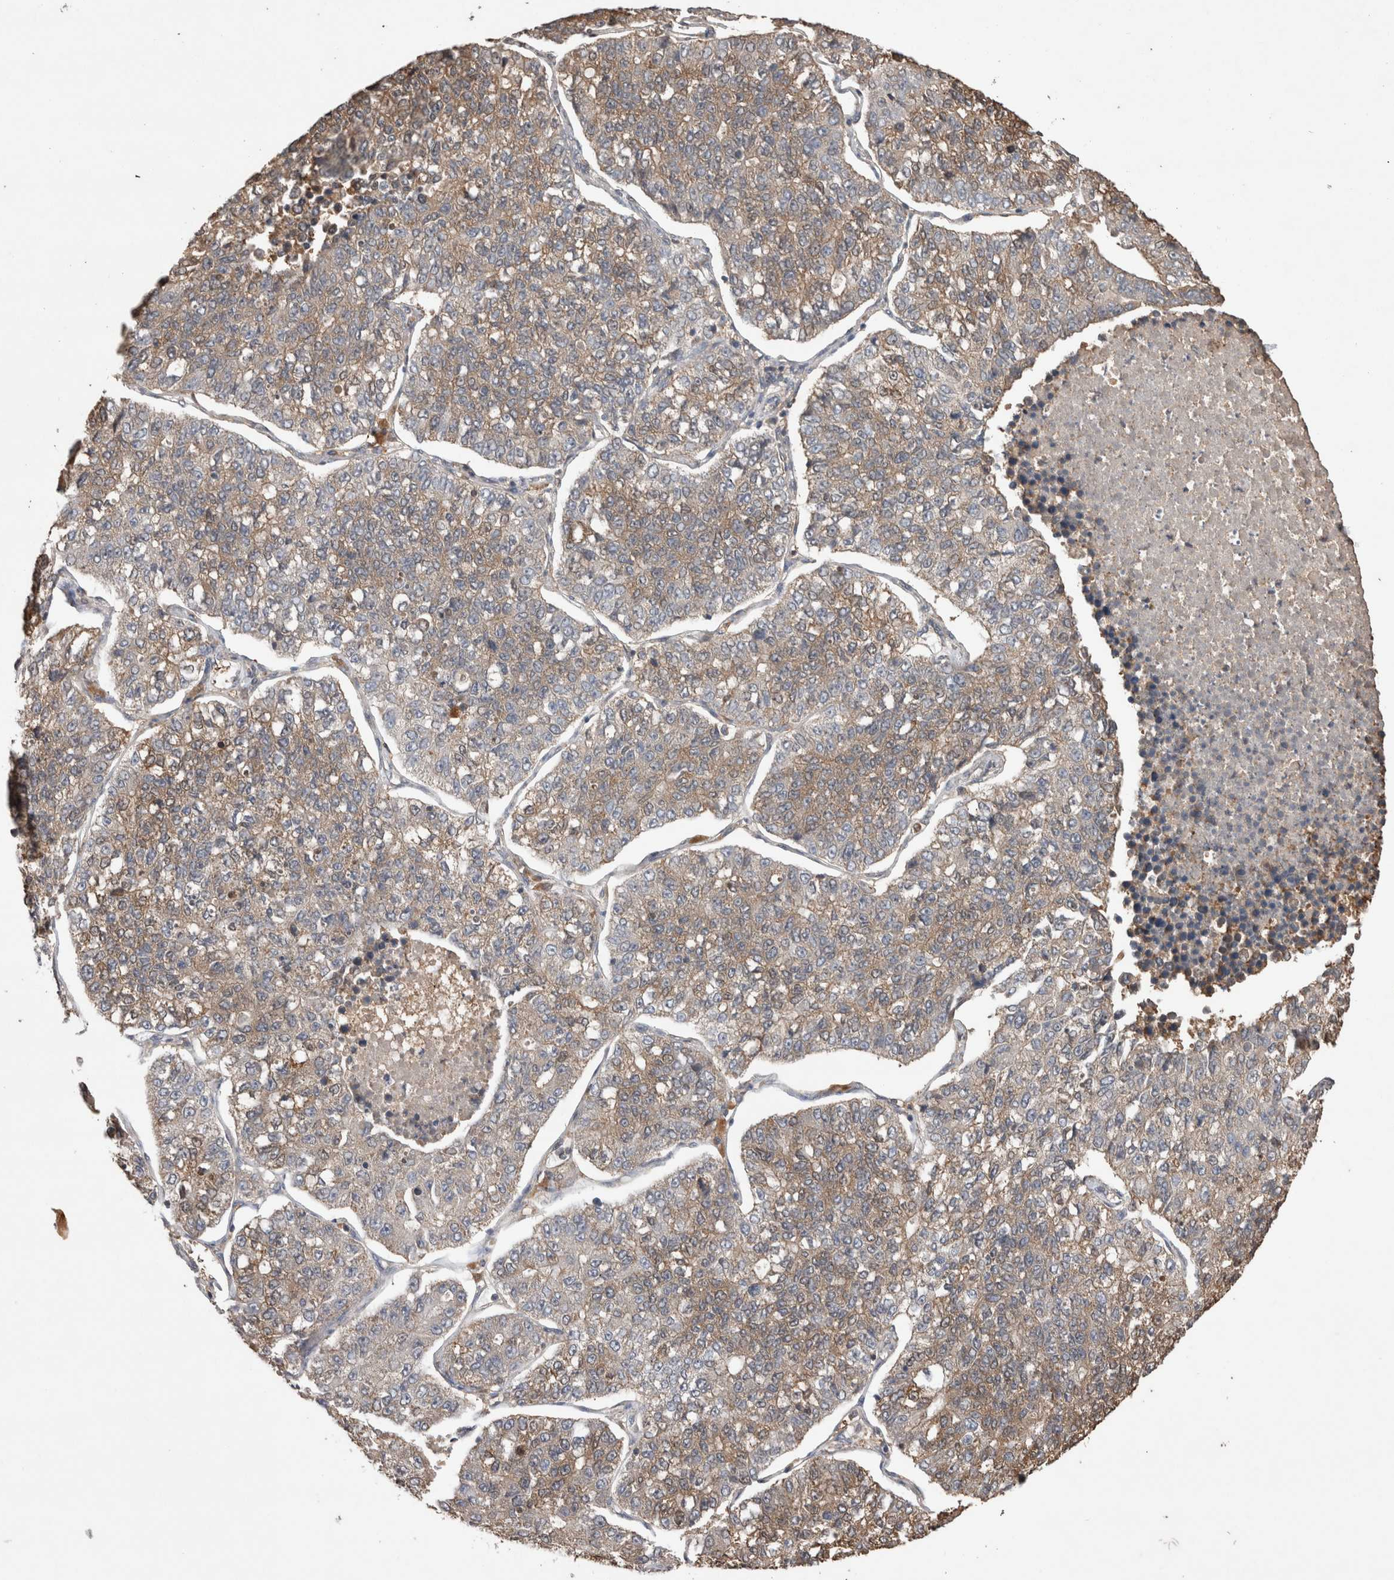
{"staining": {"intensity": "weak", "quantity": ">75%", "location": "cytoplasmic/membranous"}, "tissue": "lung cancer", "cell_type": "Tumor cells", "image_type": "cancer", "snomed": [{"axis": "morphology", "description": "Adenocarcinoma, NOS"}, {"axis": "topography", "description": "Lung"}], "caption": "High-power microscopy captured an immunohistochemistry (IHC) photomicrograph of adenocarcinoma (lung), revealing weak cytoplasmic/membranous expression in approximately >75% of tumor cells.", "gene": "TRIM5", "patient": {"sex": "male", "age": 49}}